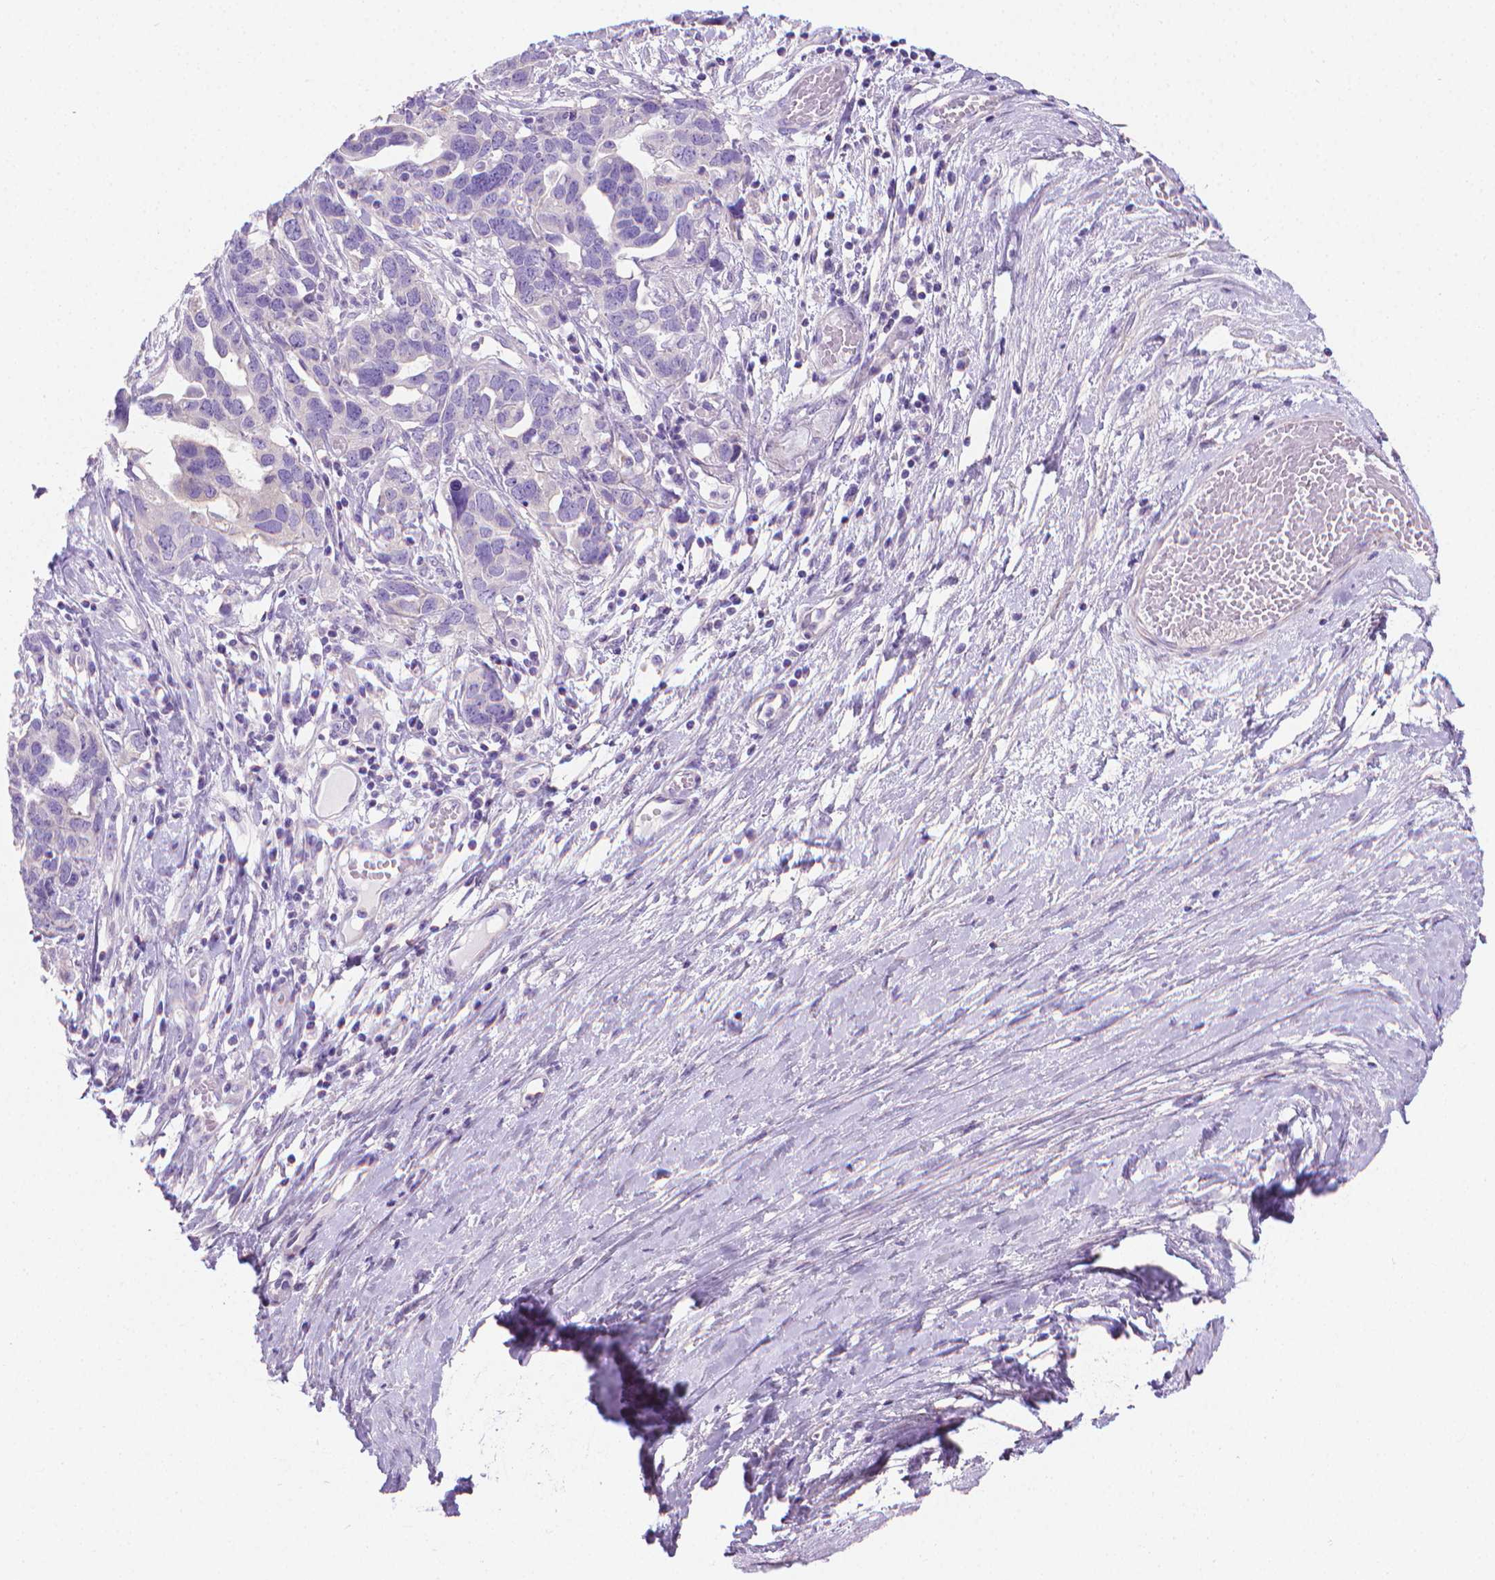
{"staining": {"intensity": "negative", "quantity": "none", "location": "none"}, "tissue": "ovarian cancer", "cell_type": "Tumor cells", "image_type": "cancer", "snomed": [{"axis": "morphology", "description": "Cystadenocarcinoma, serous, NOS"}, {"axis": "topography", "description": "Ovary"}], "caption": "High magnification brightfield microscopy of ovarian cancer stained with DAB (brown) and counterstained with hematoxylin (blue): tumor cells show no significant positivity. (DAB (3,3'-diaminobenzidine) immunohistochemistry (IHC), high magnification).", "gene": "FASN", "patient": {"sex": "female", "age": 54}}